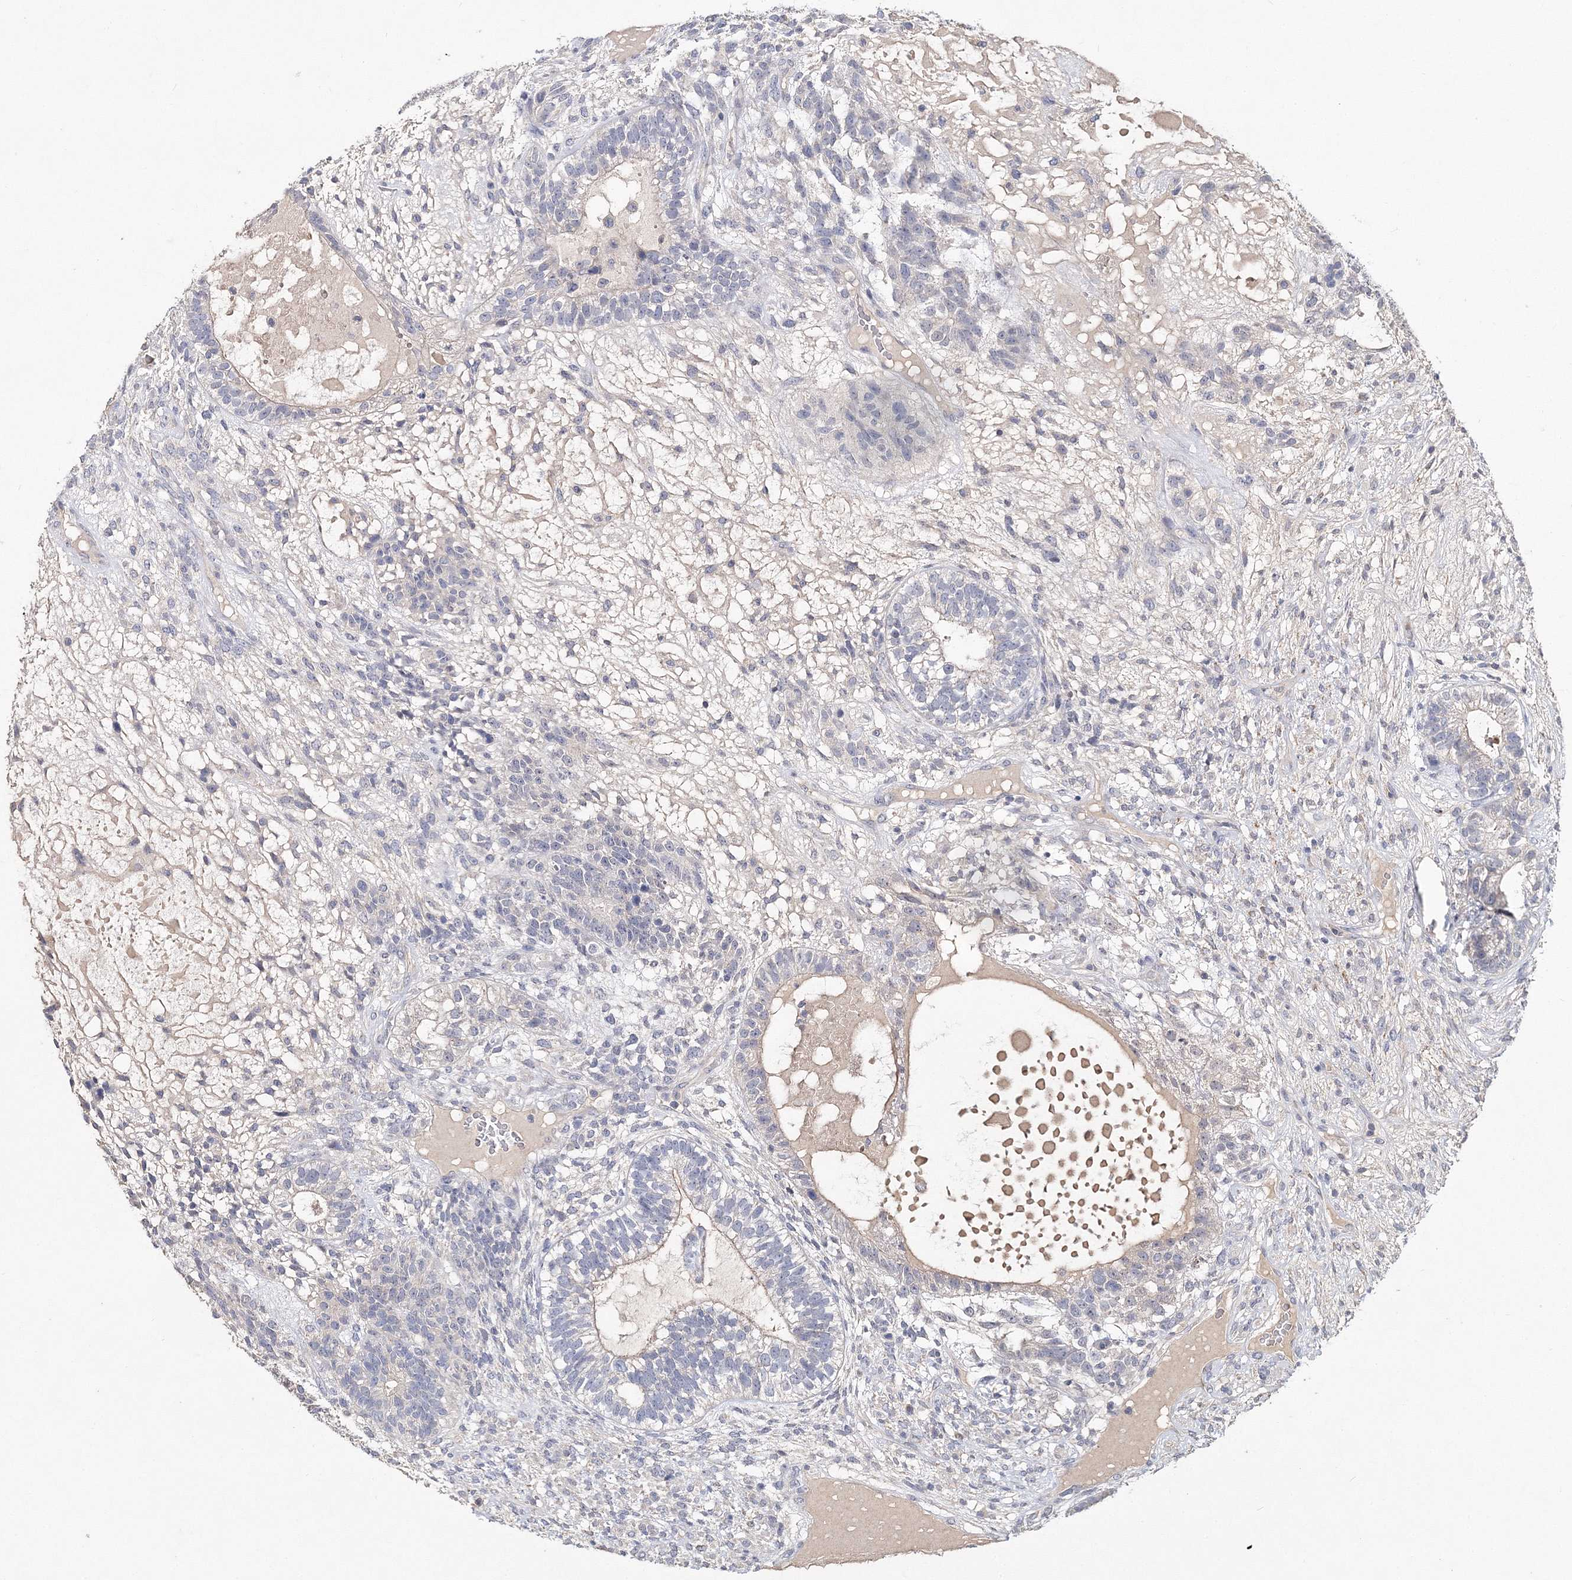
{"staining": {"intensity": "negative", "quantity": "none", "location": "none"}, "tissue": "testis cancer", "cell_type": "Tumor cells", "image_type": "cancer", "snomed": [{"axis": "morphology", "description": "Seminoma, NOS"}, {"axis": "morphology", "description": "Carcinoma, Embryonal, NOS"}, {"axis": "topography", "description": "Testis"}], "caption": "This micrograph is of testis cancer (embryonal carcinoma) stained with immunohistochemistry (IHC) to label a protein in brown with the nuclei are counter-stained blue. There is no expression in tumor cells.", "gene": "GJB5", "patient": {"sex": "male", "age": 28}}